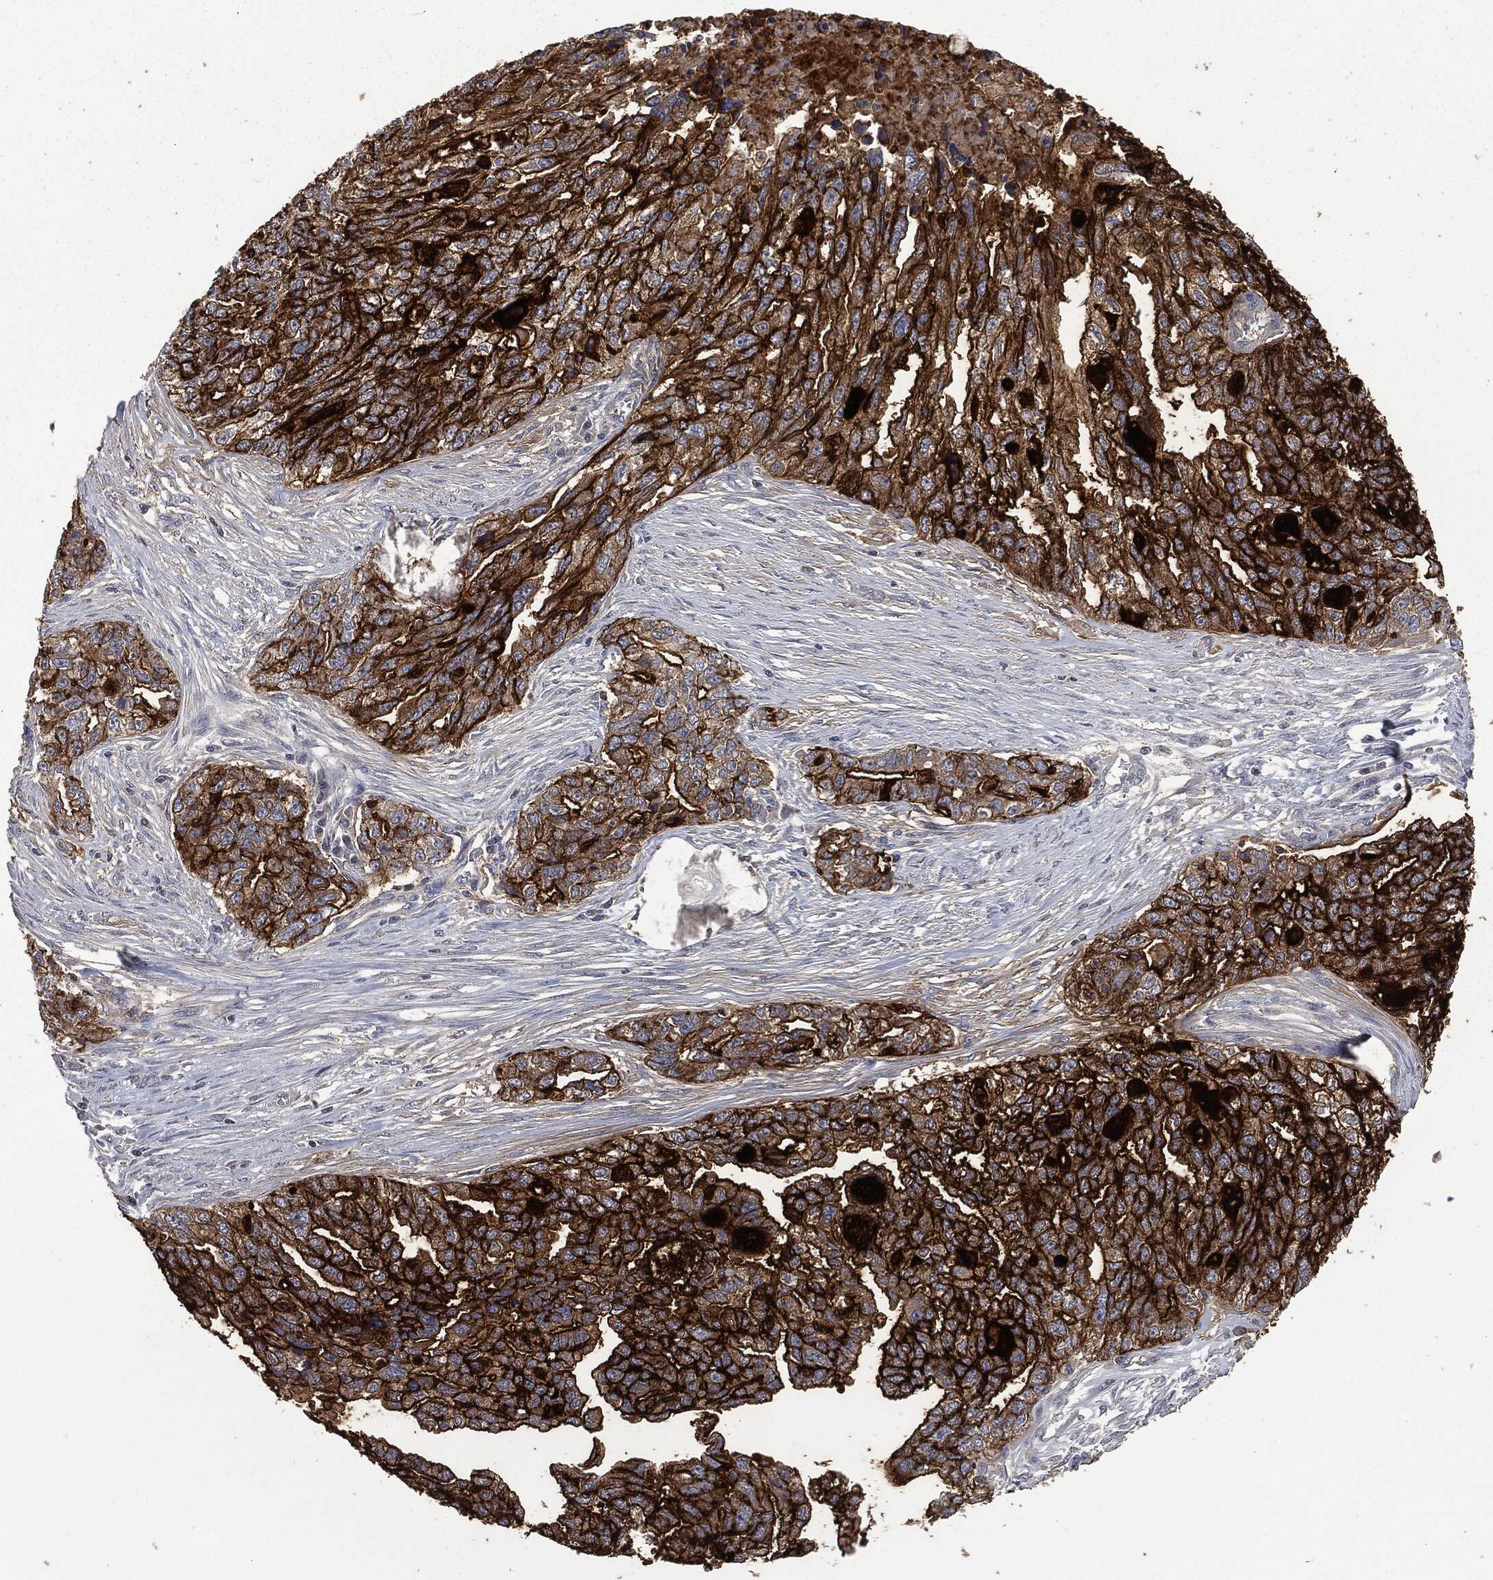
{"staining": {"intensity": "strong", "quantity": "25%-75%", "location": "cytoplasmic/membranous"}, "tissue": "ovarian cancer", "cell_type": "Tumor cells", "image_type": "cancer", "snomed": [{"axis": "morphology", "description": "Cystadenocarcinoma, serous, NOS"}, {"axis": "topography", "description": "Ovary"}], "caption": "Ovarian cancer stained with IHC reveals strong cytoplasmic/membranous positivity in approximately 25%-75% of tumor cells. (DAB = brown stain, brightfield microscopy at high magnification).", "gene": "MSLN", "patient": {"sex": "female", "age": 51}}